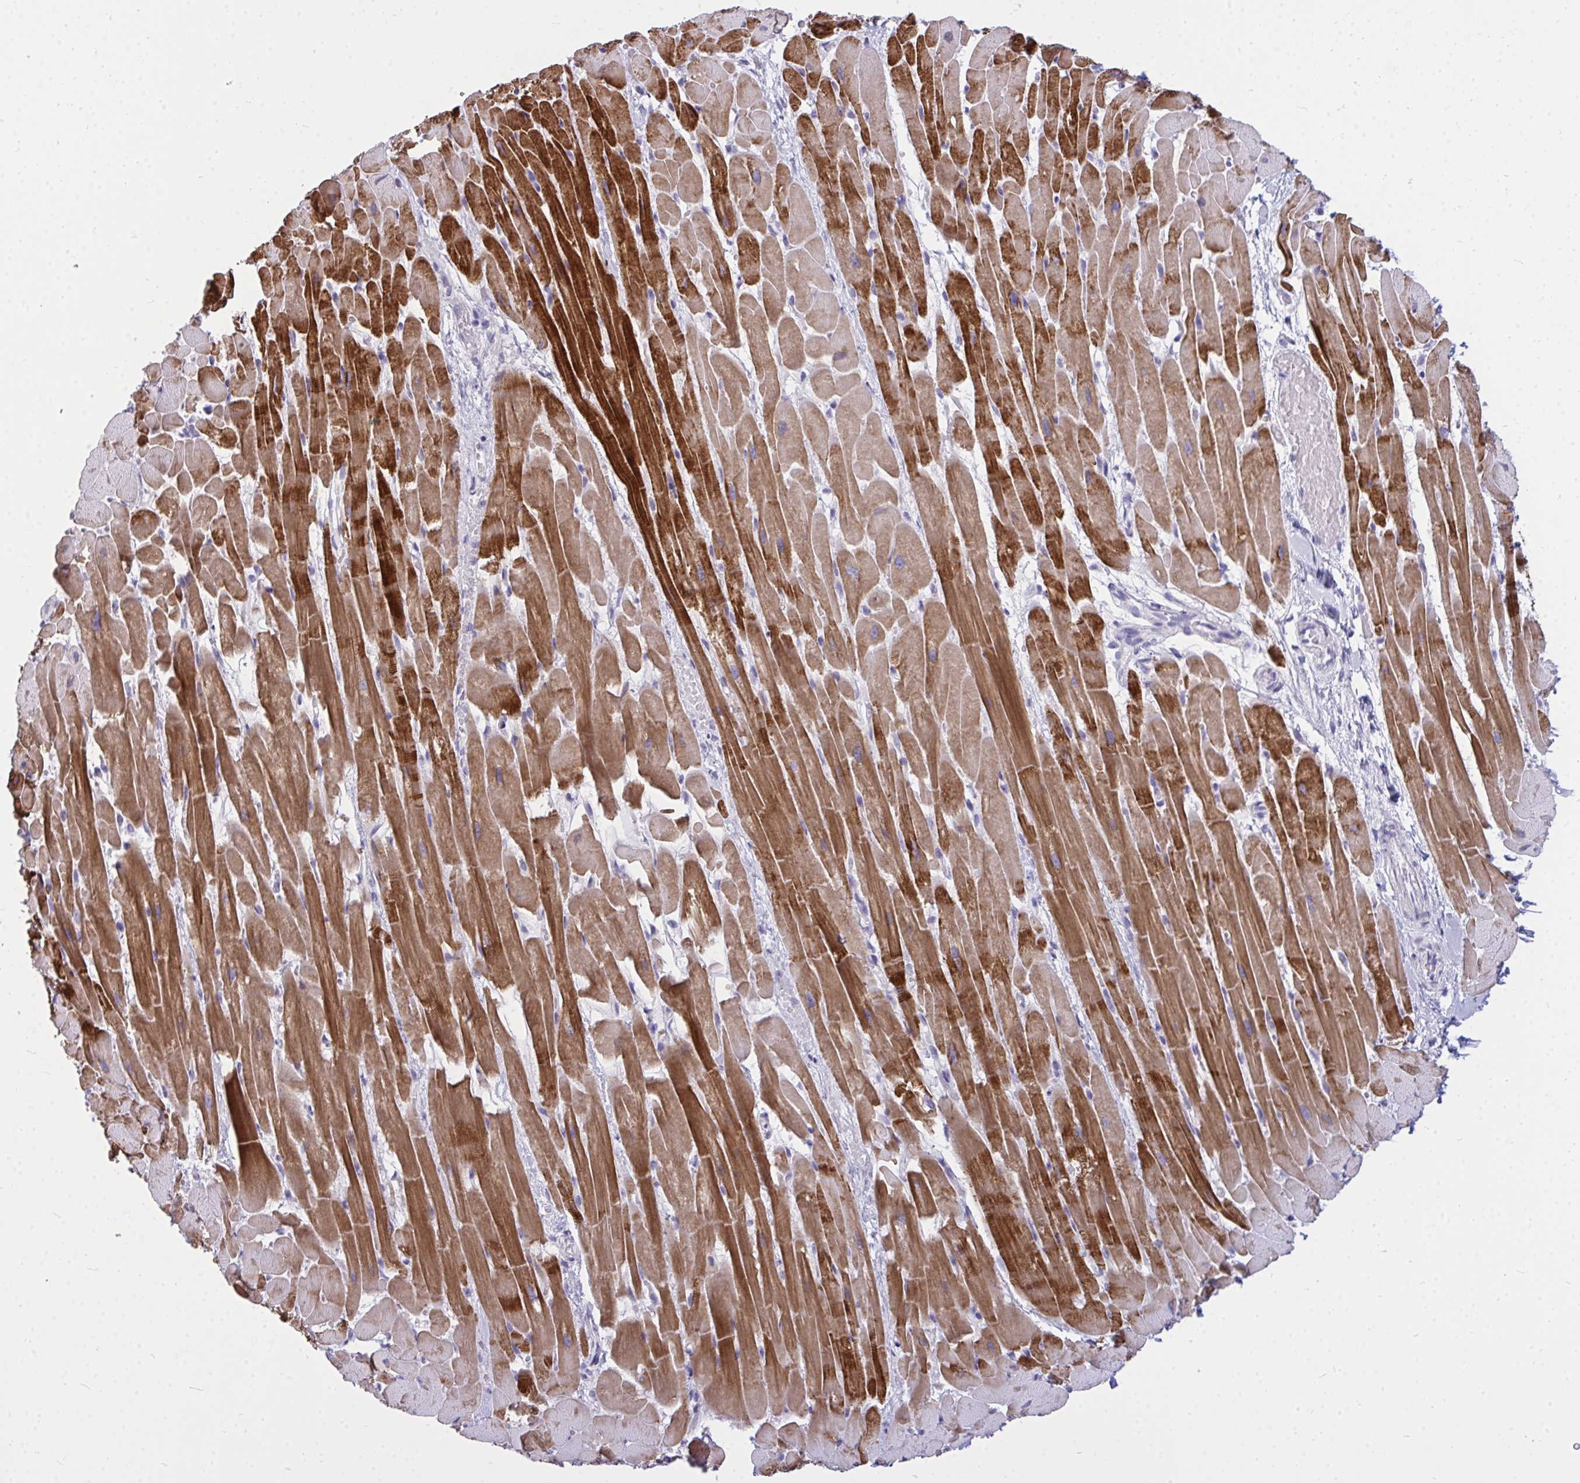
{"staining": {"intensity": "strong", "quantity": ">75%", "location": "cytoplasmic/membranous"}, "tissue": "heart muscle", "cell_type": "Cardiomyocytes", "image_type": "normal", "snomed": [{"axis": "morphology", "description": "Normal tissue, NOS"}, {"axis": "topography", "description": "Heart"}], "caption": "Unremarkable heart muscle reveals strong cytoplasmic/membranous positivity in approximately >75% of cardiomyocytes.", "gene": "ZSCAN25", "patient": {"sex": "male", "age": 37}}